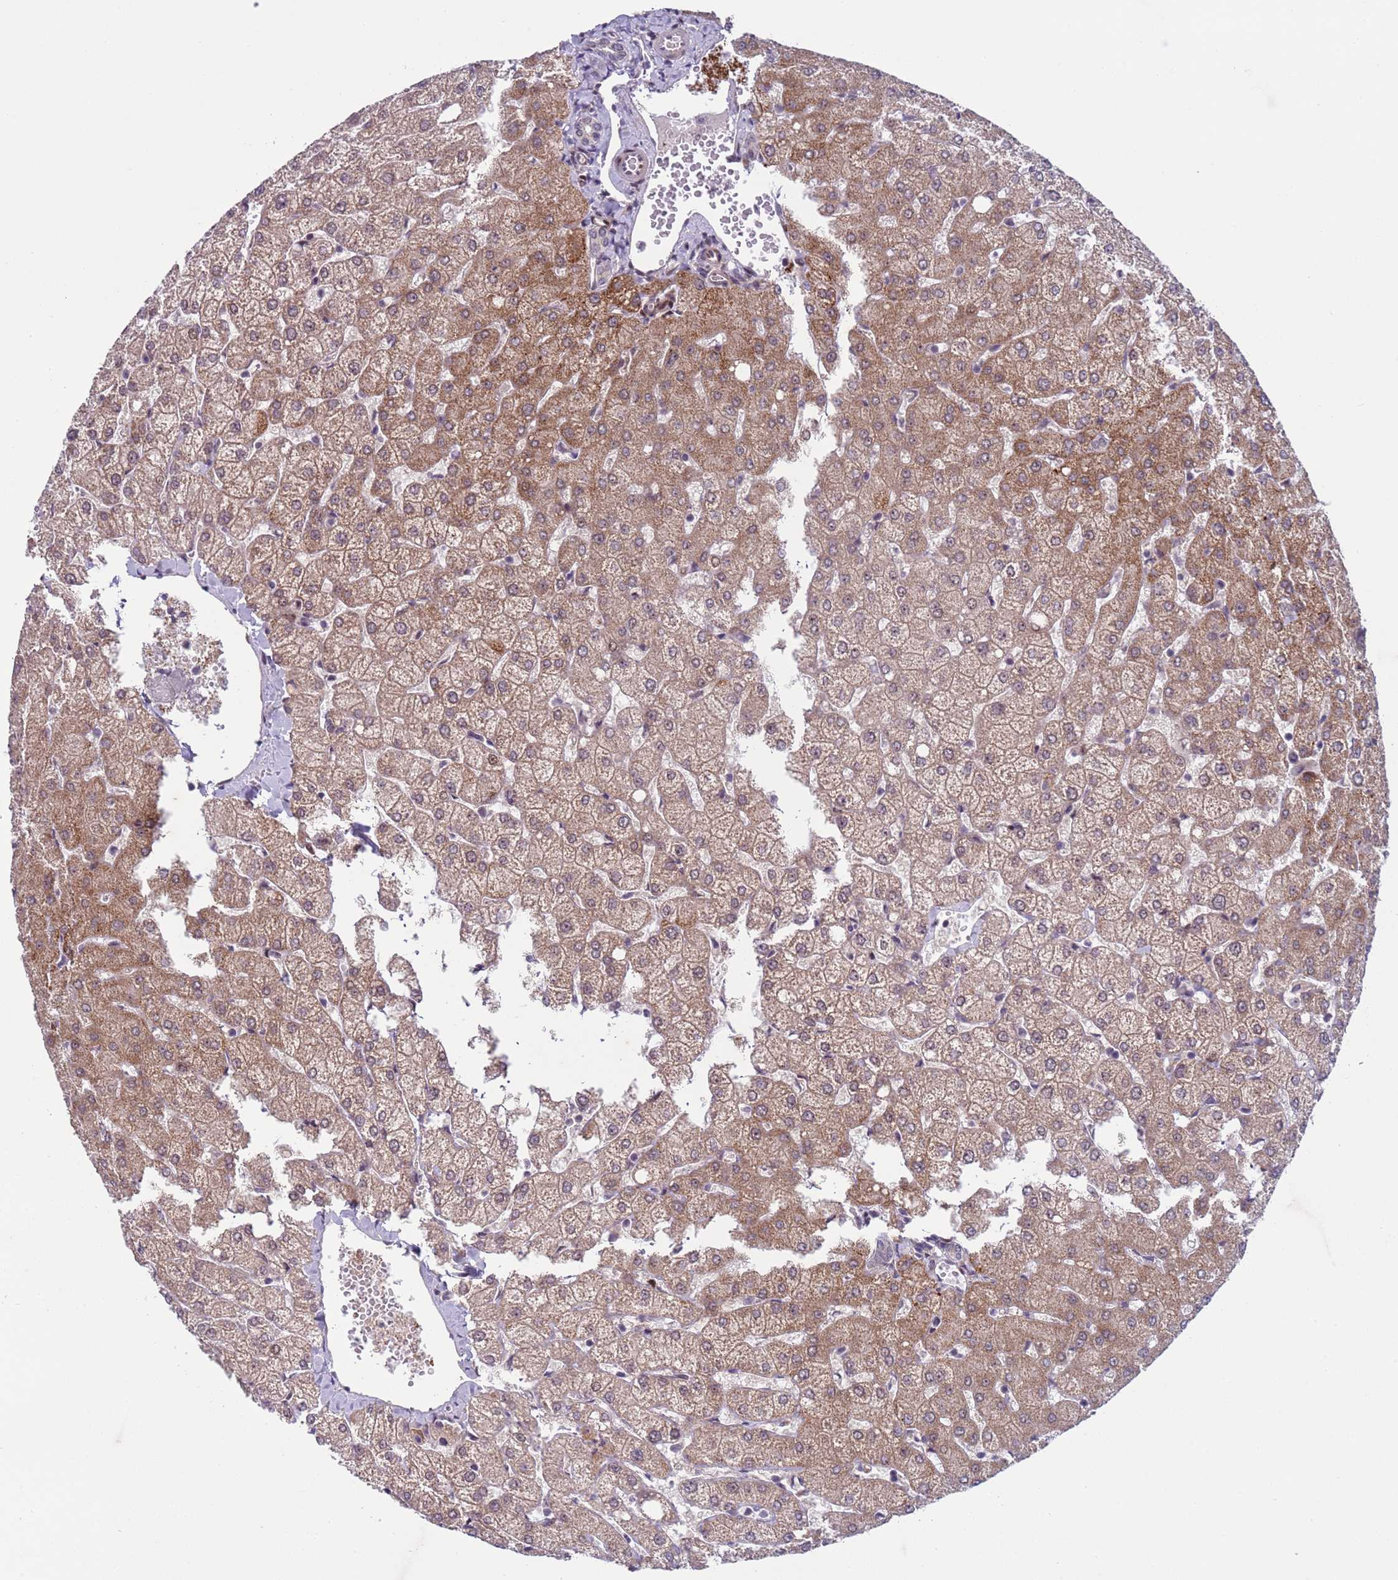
{"staining": {"intensity": "negative", "quantity": "none", "location": "none"}, "tissue": "liver", "cell_type": "Cholangiocytes", "image_type": "normal", "snomed": [{"axis": "morphology", "description": "Normal tissue, NOS"}, {"axis": "topography", "description": "Liver"}], "caption": "A high-resolution photomicrograph shows IHC staining of benign liver, which displays no significant staining in cholangiocytes.", "gene": "SHC3", "patient": {"sex": "female", "age": 54}}